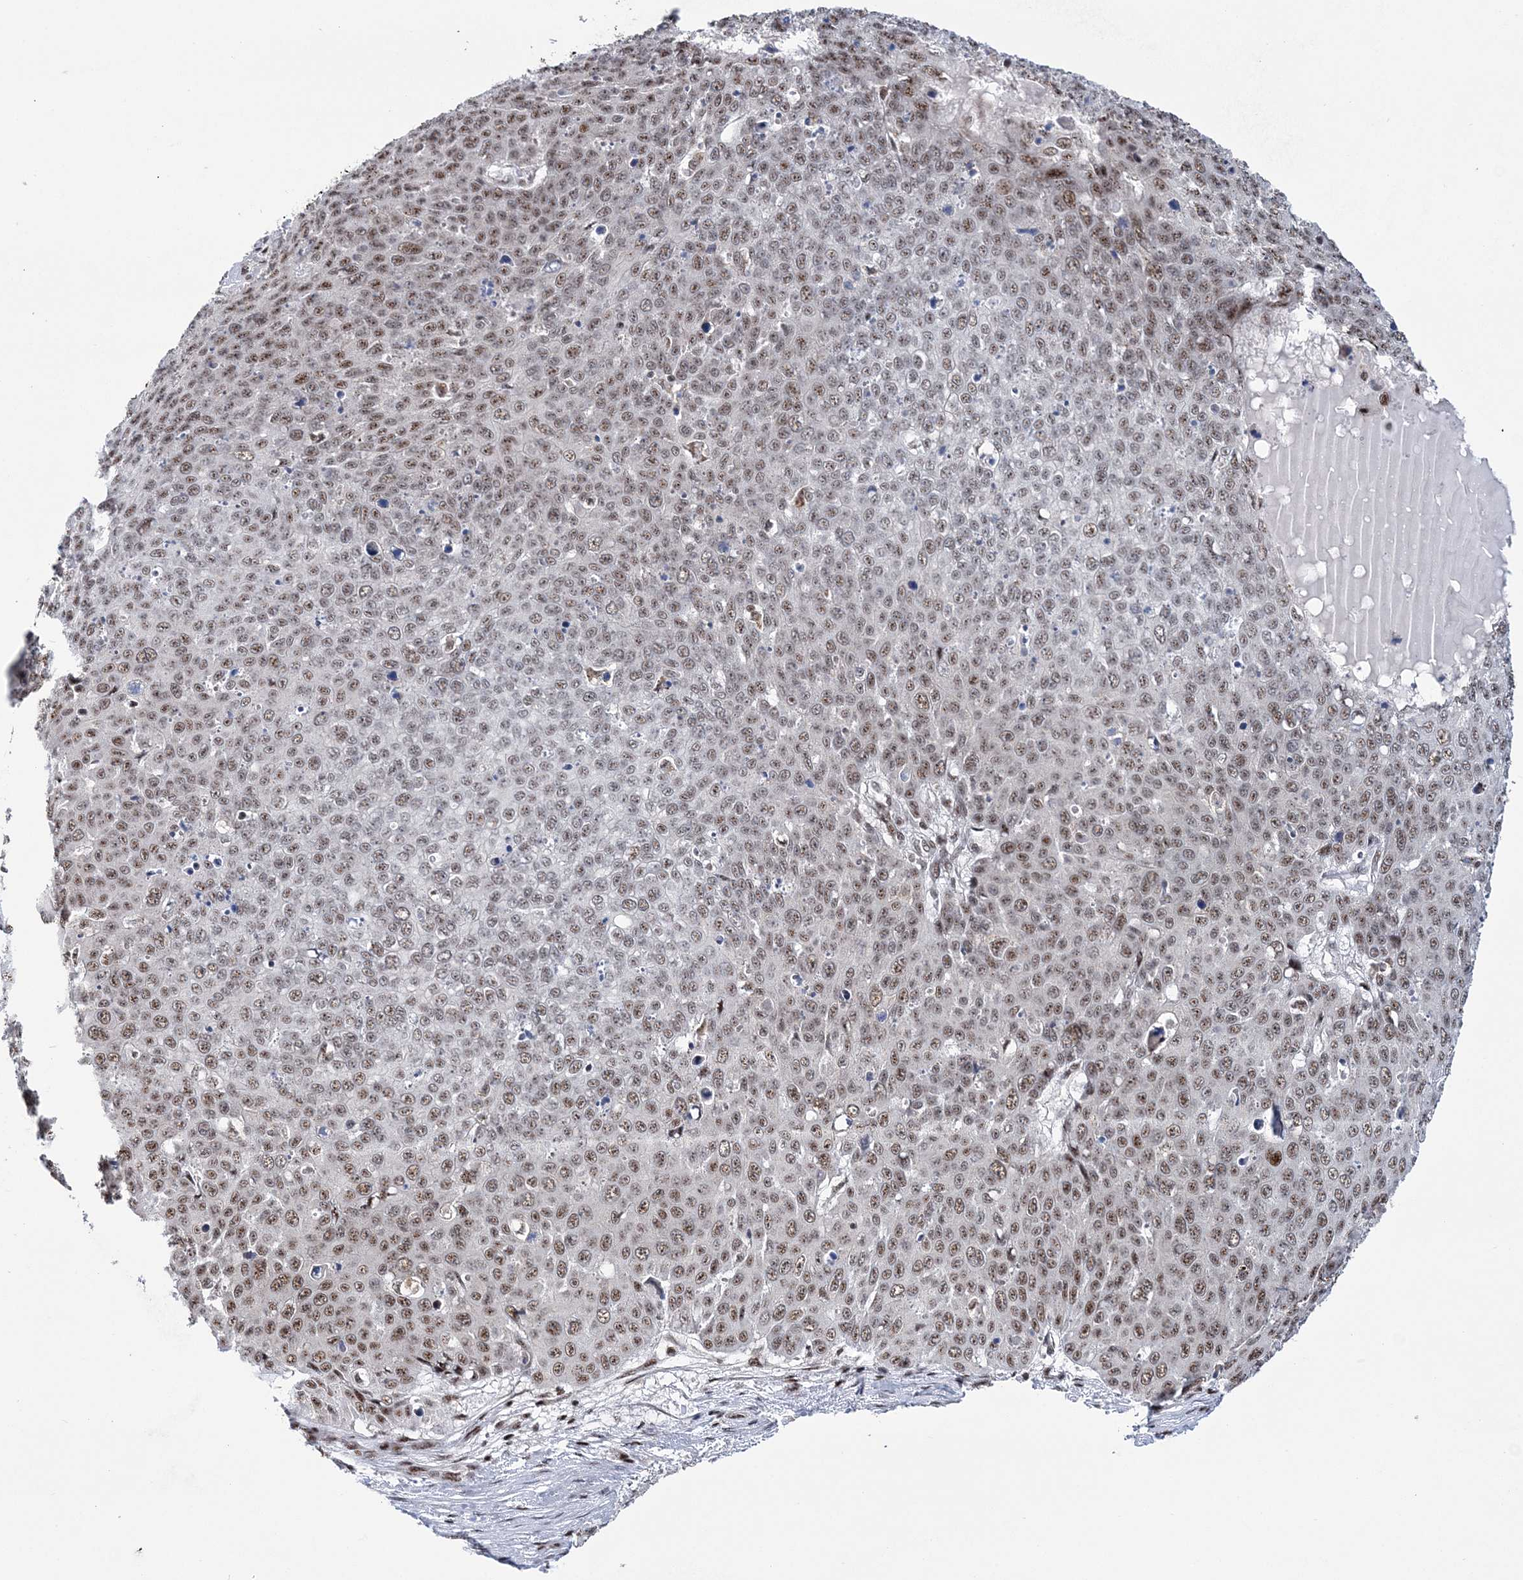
{"staining": {"intensity": "moderate", "quantity": "25%-75%", "location": "nuclear"}, "tissue": "skin cancer", "cell_type": "Tumor cells", "image_type": "cancer", "snomed": [{"axis": "morphology", "description": "Squamous cell carcinoma, NOS"}, {"axis": "topography", "description": "Skin"}], "caption": "Skin cancer was stained to show a protein in brown. There is medium levels of moderate nuclear positivity in about 25%-75% of tumor cells.", "gene": "TATDN2", "patient": {"sex": "male", "age": 71}}